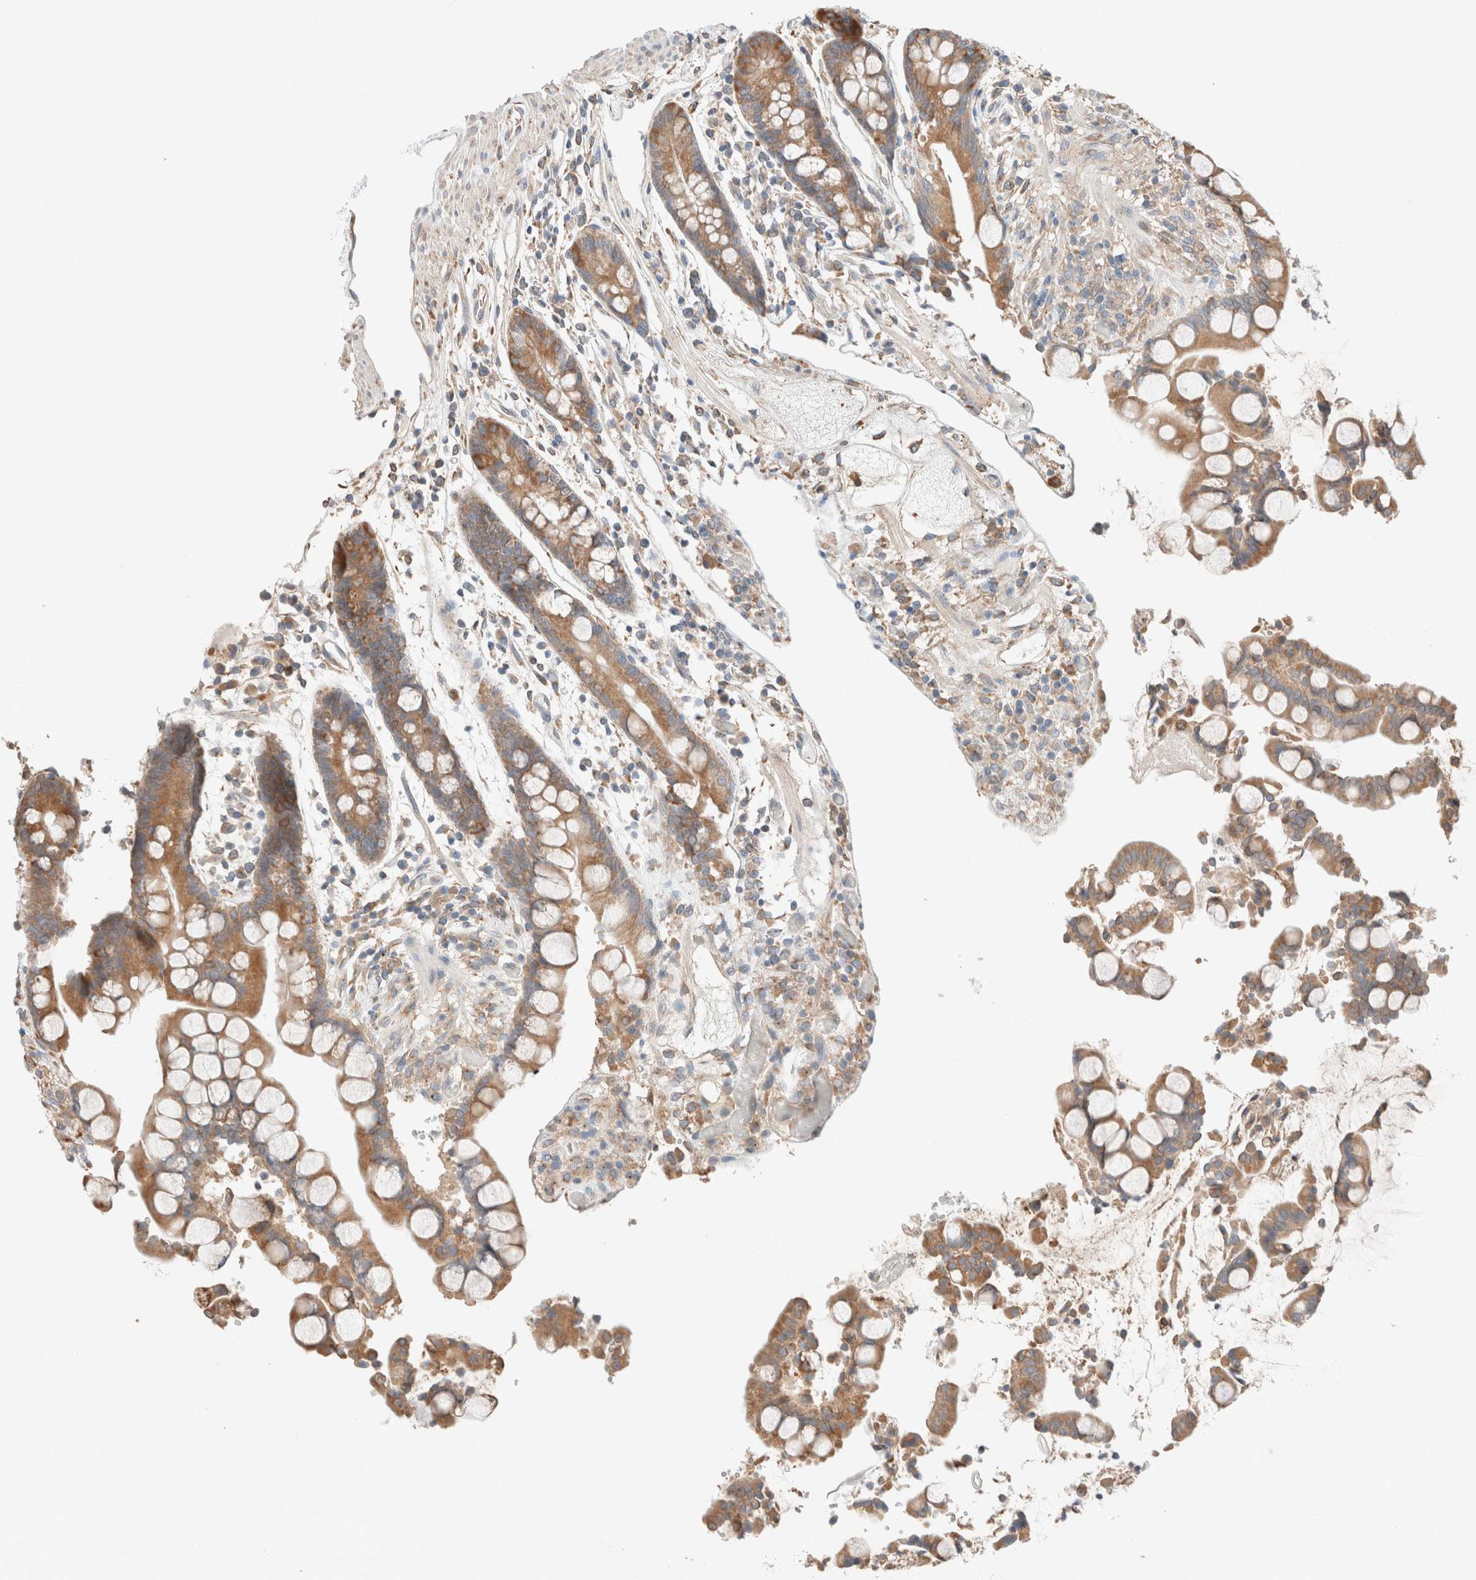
{"staining": {"intensity": "negative", "quantity": "none", "location": "none"}, "tissue": "colon", "cell_type": "Endothelial cells", "image_type": "normal", "snomed": [{"axis": "morphology", "description": "Normal tissue, NOS"}, {"axis": "topography", "description": "Colon"}], "caption": "The image exhibits no staining of endothelial cells in unremarkable colon. (Stains: DAB IHC with hematoxylin counter stain, Microscopy: brightfield microscopy at high magnification).", "gene": "PCM1", "patient": {"sex": "male", "age": 73}}